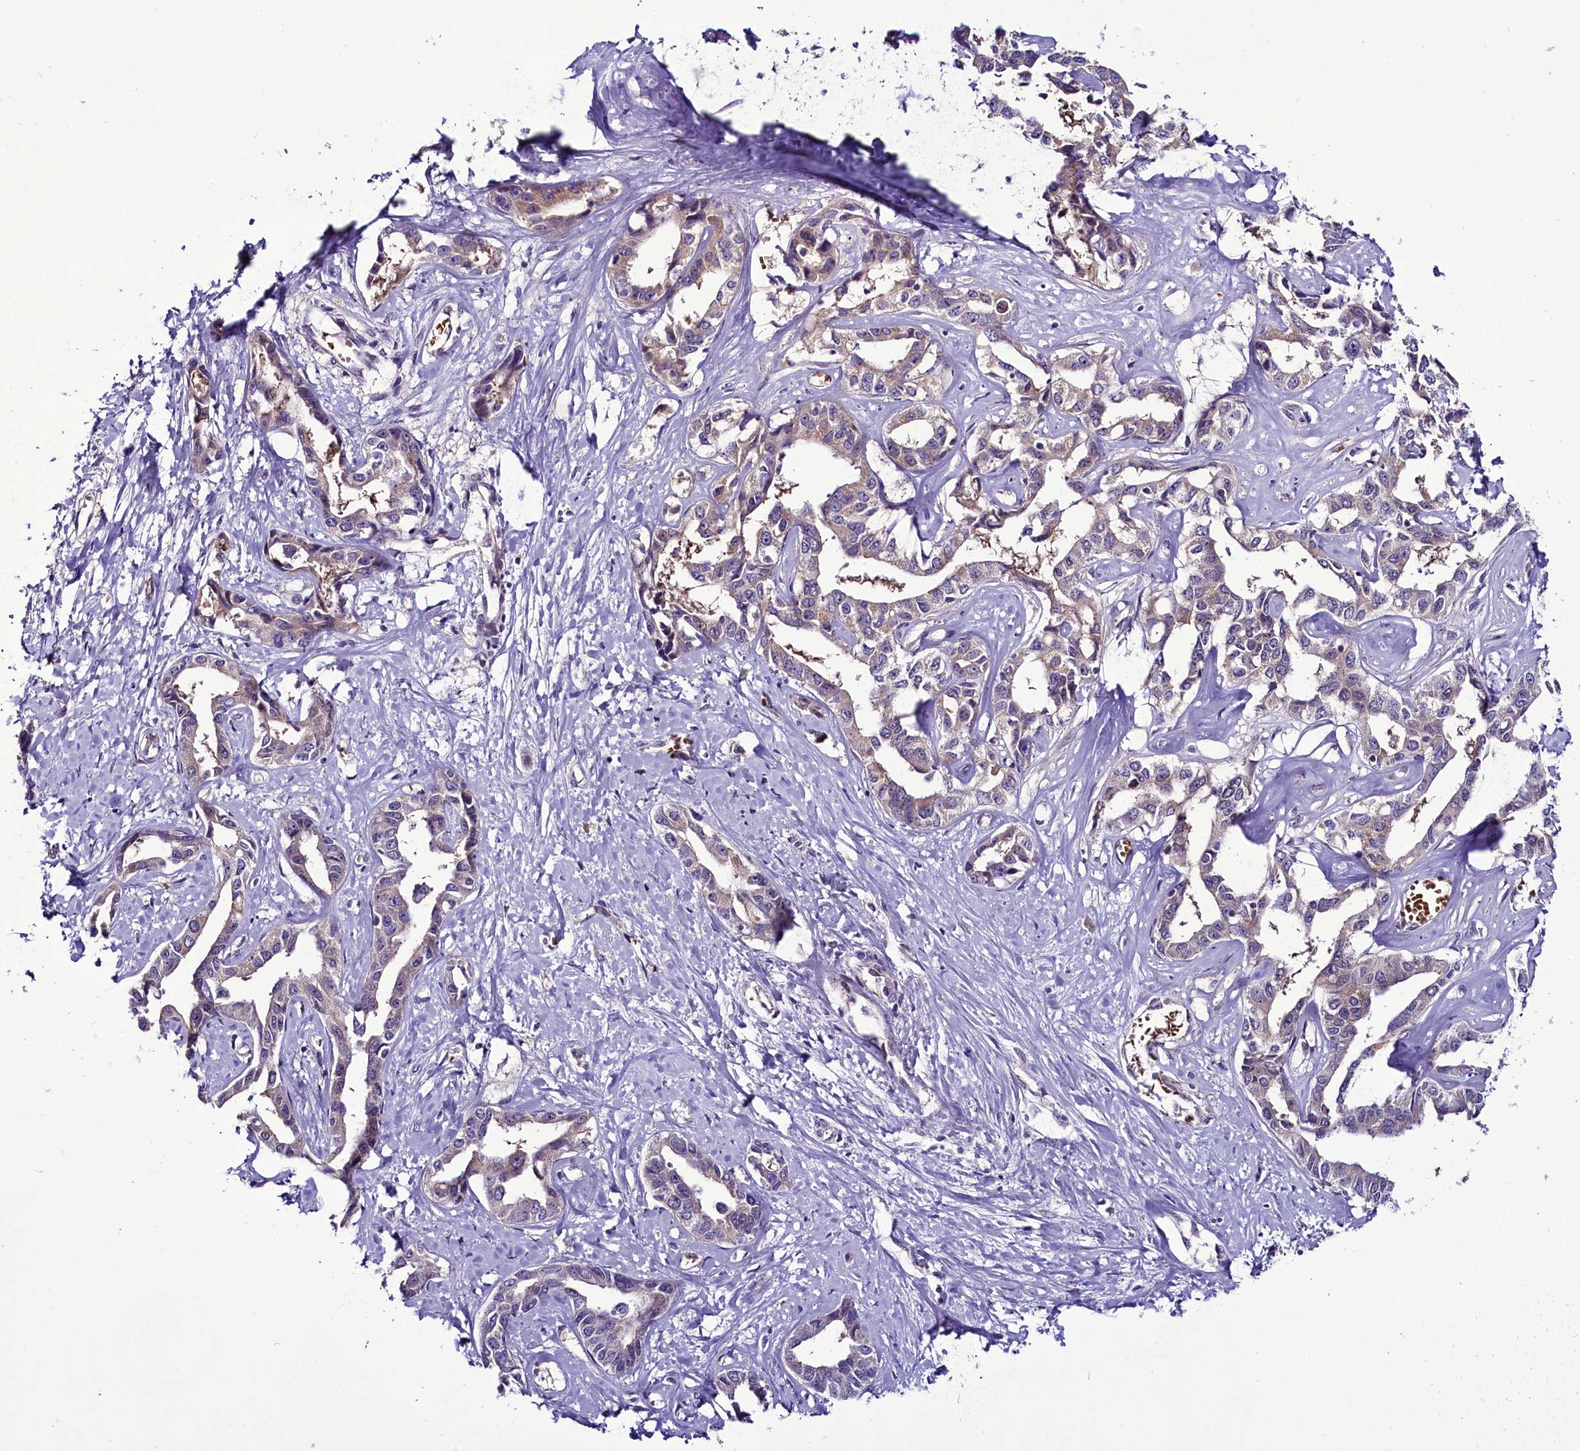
{"staining": {"intensity": "weak", "quantity": "25%-75%", "location": "cytoplasmic/membranous"}, "tissue": "liver cancer", "cell_type": "Tumor cells", "image_type": "cancer", "snomed": [{"axis": "morphology", "description": "Cholangiocarcinoma"}, {"axis": "topography", "description": "Liver"}], "caption": "Protein expression analysis of human liver cancer reveals weak cytoplasmic/membranous positivity in approximately 25%-75% of tumor cells.", "gene": "C9orf40", "patient": {"sex": "male", "age": 59}}